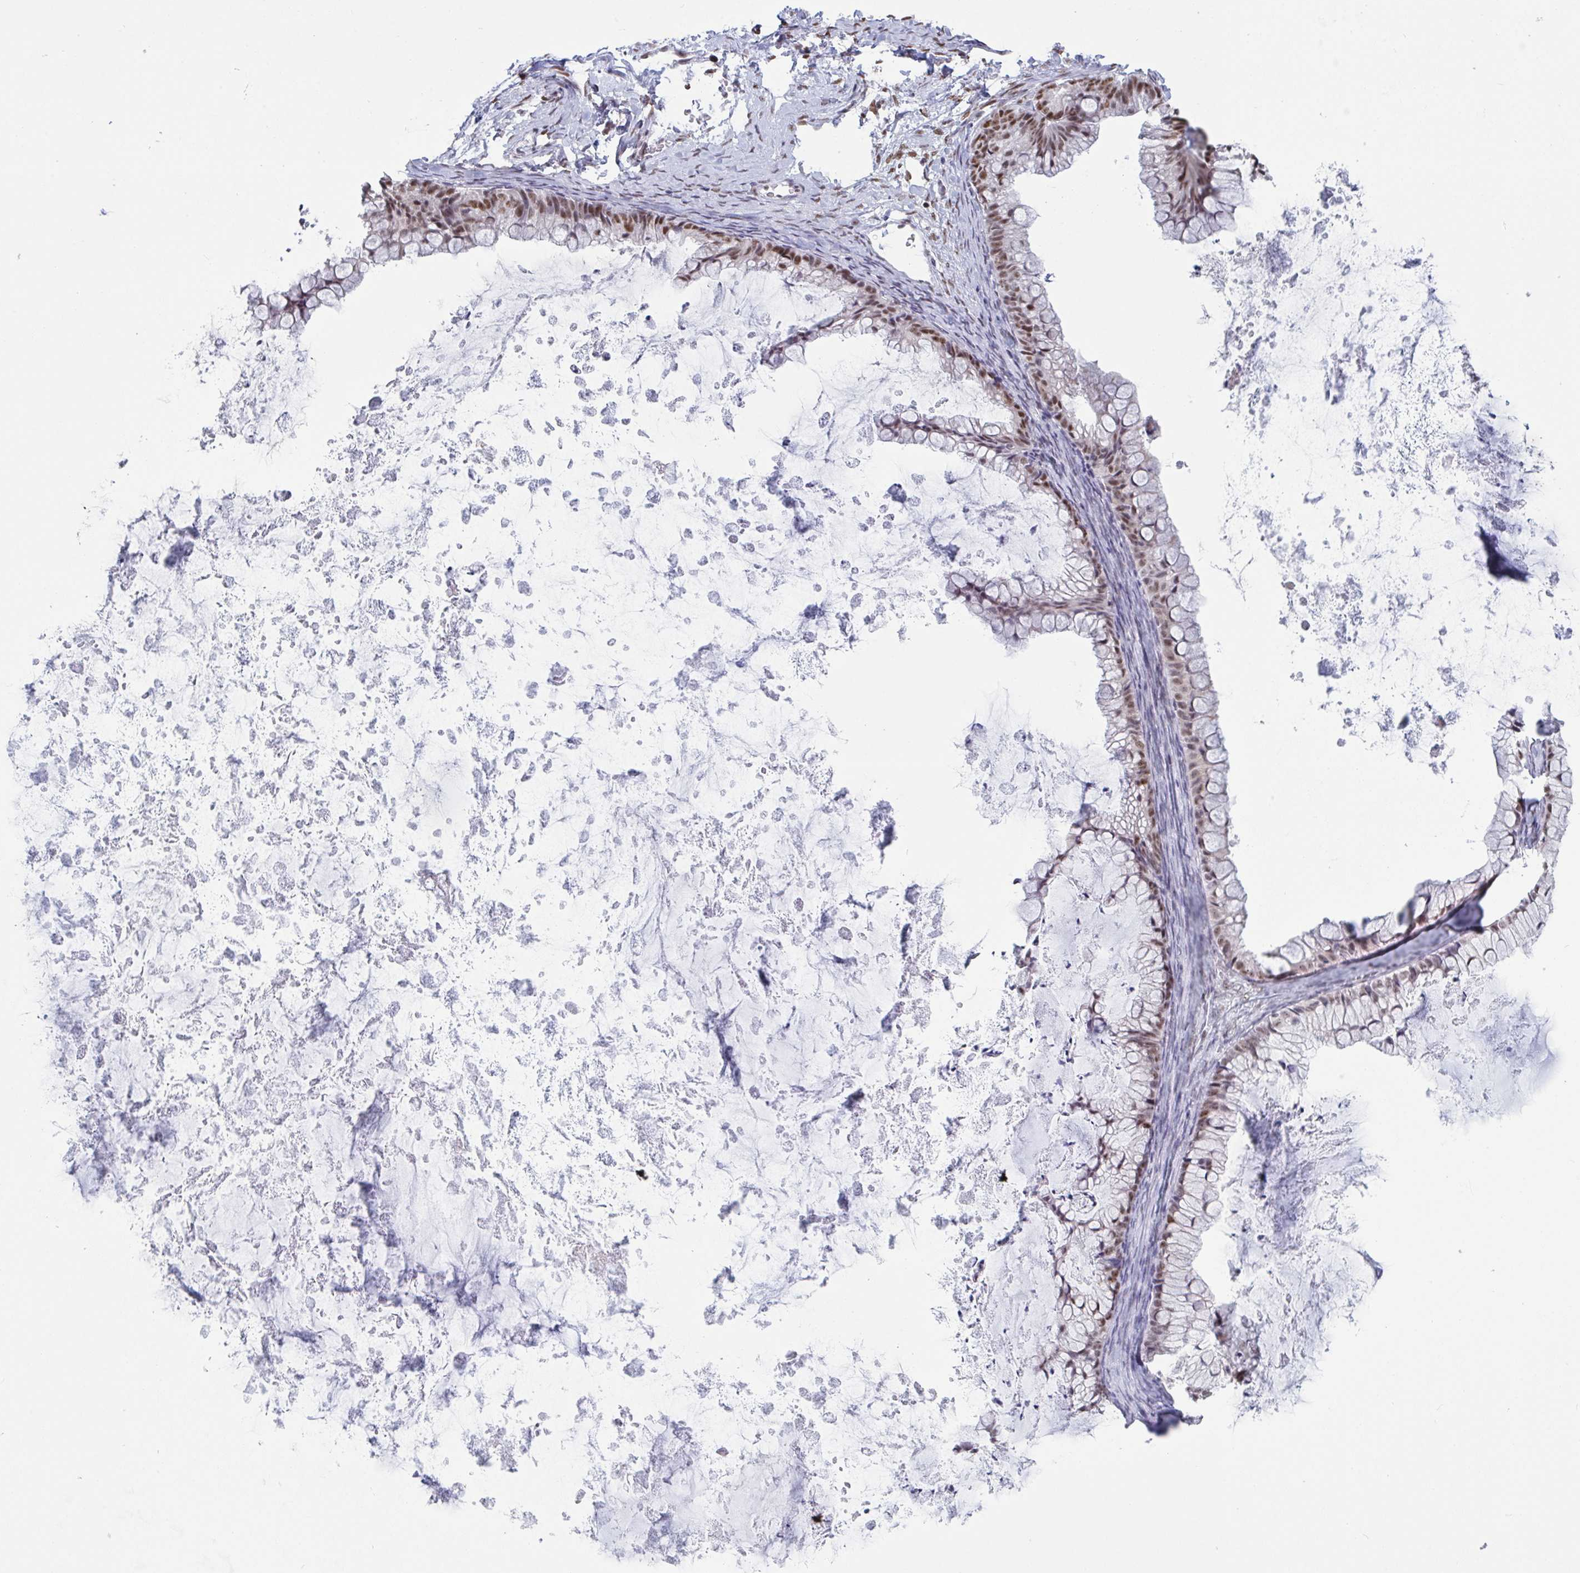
{"staining": {"intensity": "moderate", "quantity": ">75%", "location": "nuclear"}, "tissue": "ovarian cancer", "cell_type": "Tumor cells", "image_type": "cancer", "snomed": [{"axis": "morphology", "description": "Cystadenocarcinoma, mucinous, NOS"}, {"axis": "topography", "description": "Ovary"}], "caption": "Immunohistochemical staining of ovarian cancer demonstrates medium levels of moderate nuclear protein staining in approximately >75% of tumor cells.", "gene": "SUPT16H", "patient": {"sex": "female", "age": 35}}